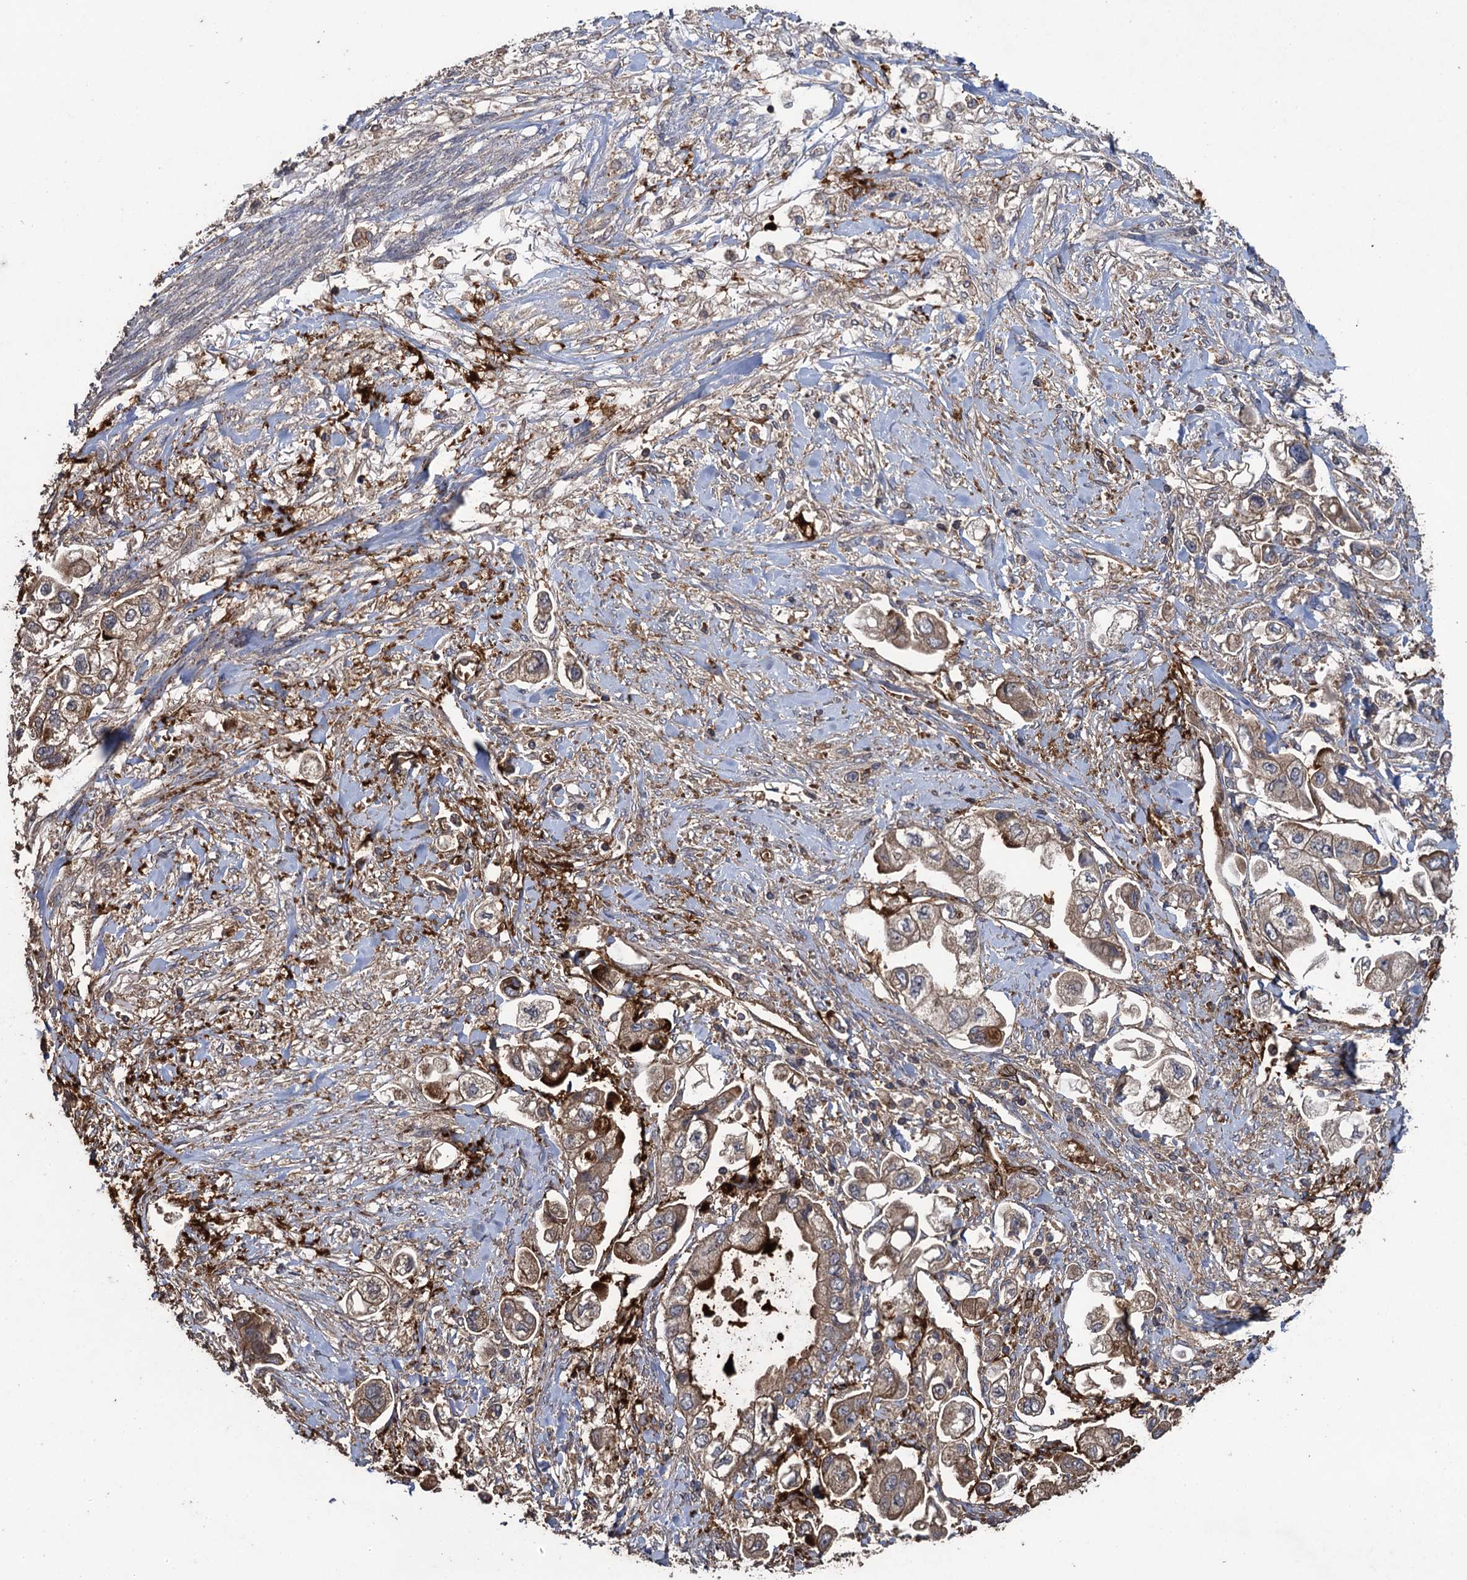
{"staining": {"intensity": "moderate", "quantity": "25%-75%", "location": "cytoplasmic/membranous"}, "tissue": "stomach cancer", "cell_type": "Tumor cells", "image_type": "cancer", "snomed": [{"axis": "morphology", "description": "Adenocarcinoma, NOS"}, {"axis": "topography", "description": "Stomach"}], "caption": "Stomach adenocarcinoma stained with immunohistochemistry (IHC) reveals moderate cytoplasmic/membranous positivity in about 25%-75% of tumor cells. (DAB (3,3'-diaminobenzidine) IHC with brightfield microscopy, high magnification).", "gene": "TXNDC11", "patient": {"sex": "male", "age": 62}}